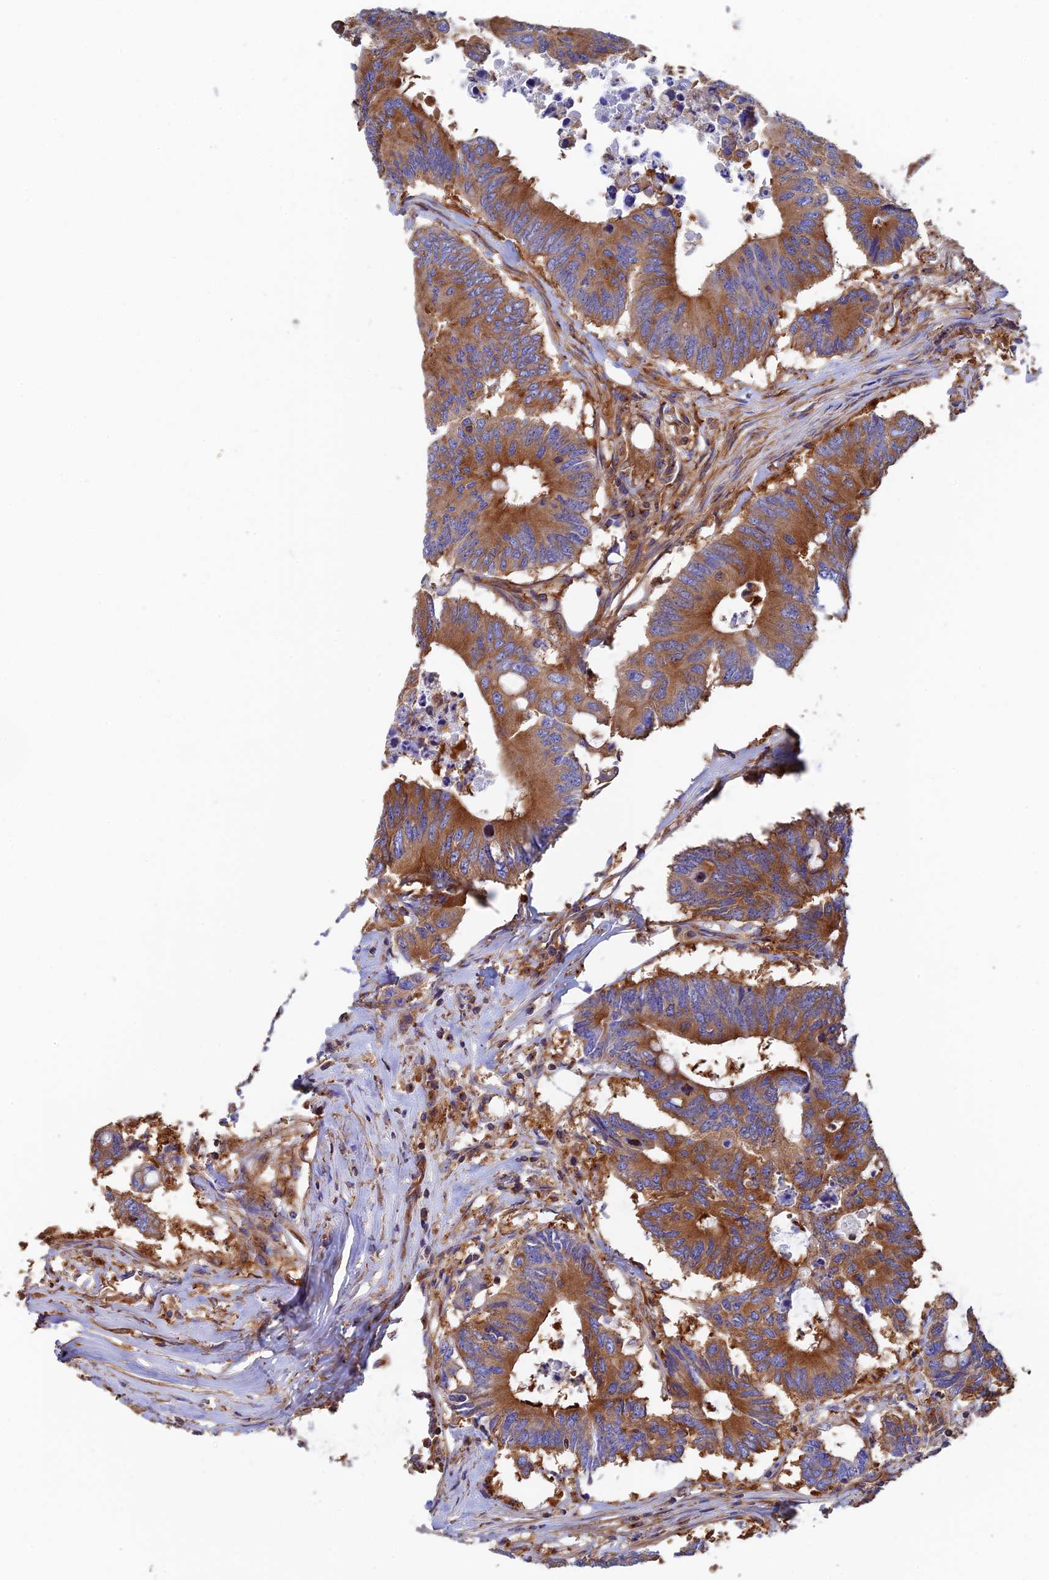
{"staining": {"intensity": "strong", "quantity": ">75%", "location": "cytoplasmic/membranous"}, "tissue": "colorectal cancer", "cell_type": "Tumor cells", "image_type": "cancer", "snomed": [{"axis": "morphology", "description": "Adenocarcinoma, NOS"}, {"axis": "topography", "description": "Colon"}], "caption": "Human colorectal adenocarcinoma stained with a protein marker exhibits strong staining in tumor cells.", "gene": "DCTN2", "patient": {"sex": "male", "age": 71}}